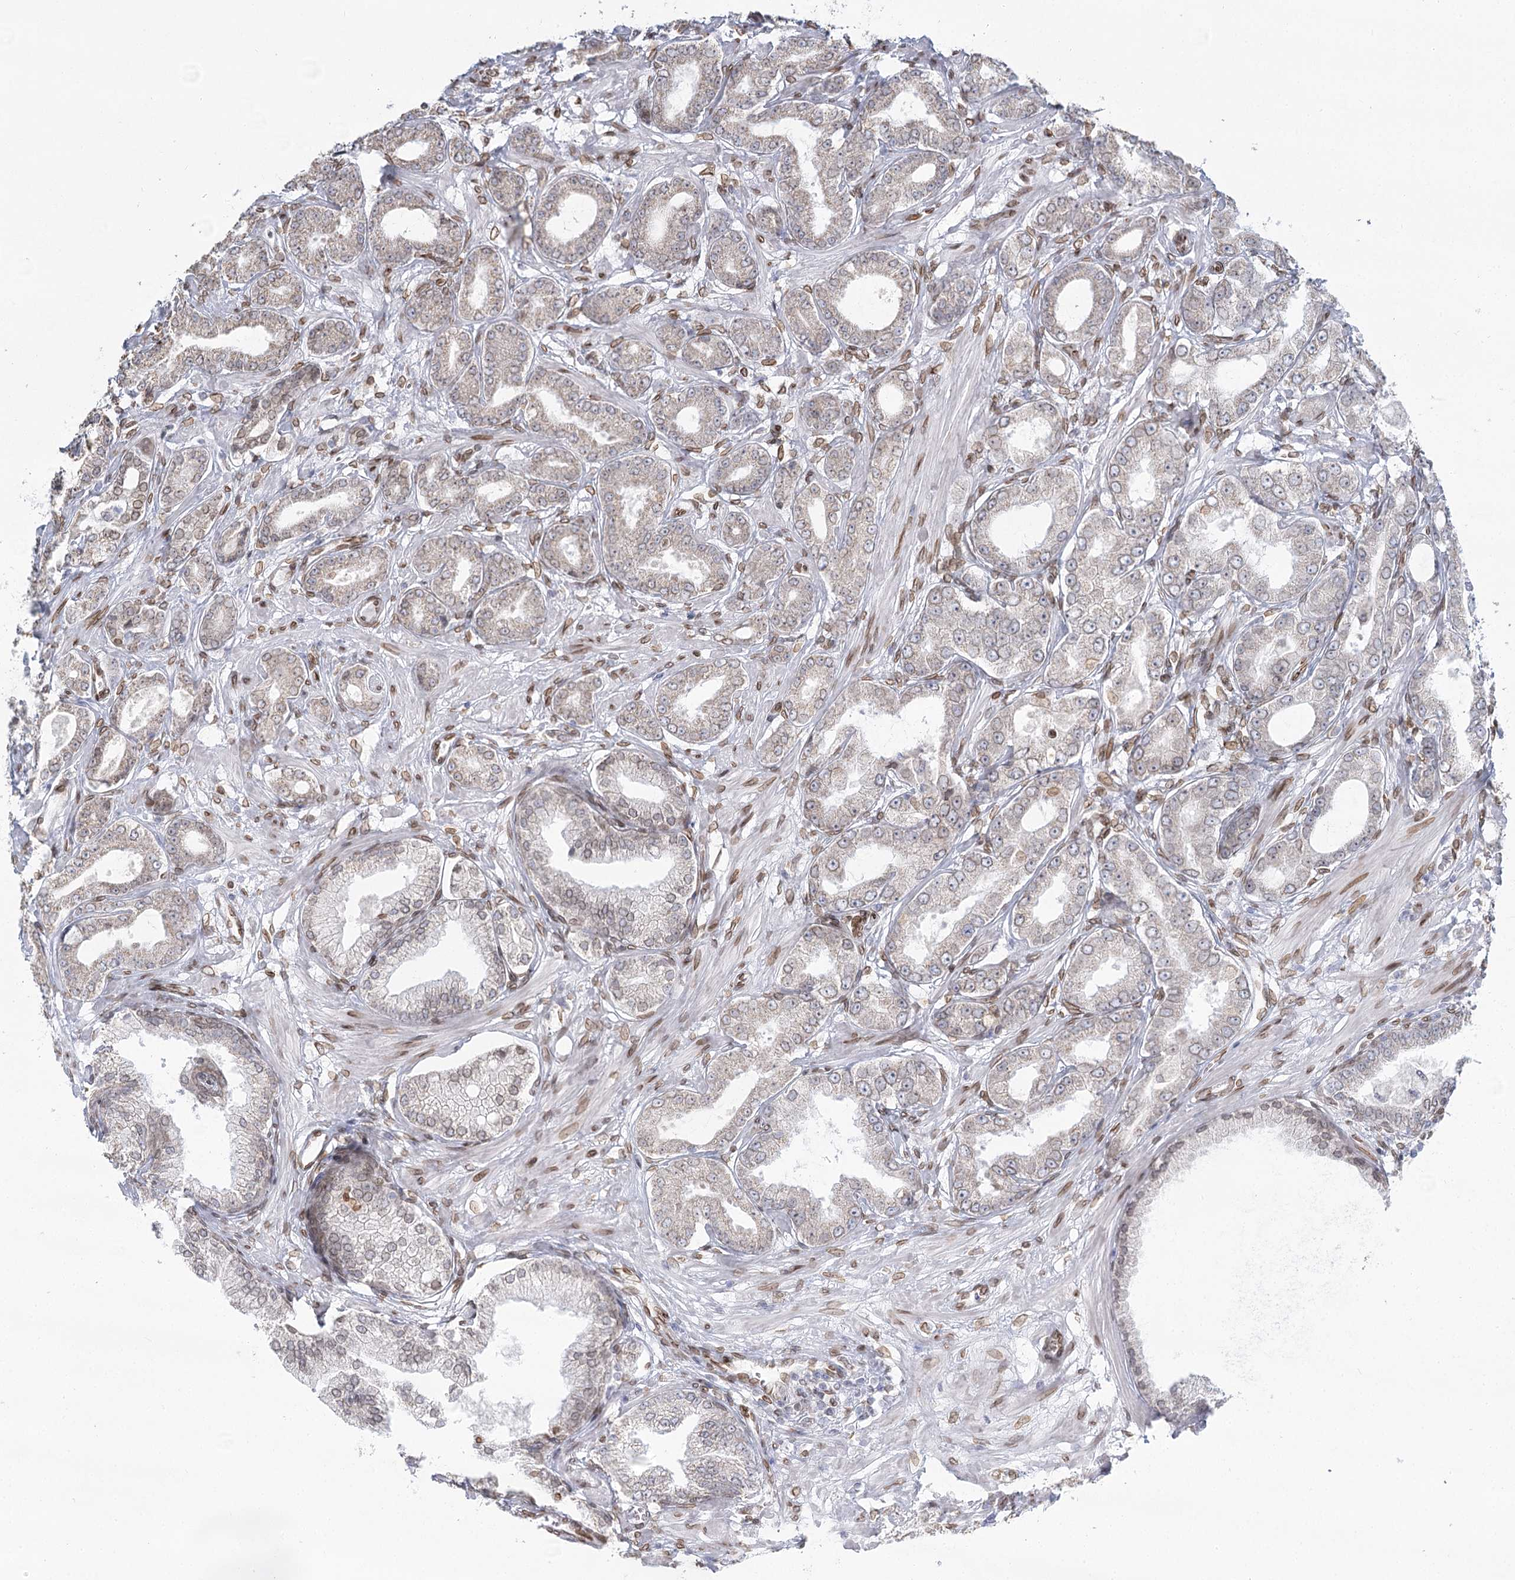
{"staining": {"intensity": "weak", "quantity": "<25%", "location": "cytoplasmic/membranous,nuclear"}, "tissue": "prostate cancer", "cell_type": "Tumor cells", "image_type": "cancer", "snomed": [{"axis": "morphology", "description": "Adenocarcinoma, Low grade"}, {"axis": "topography", "description": "Prostate"}], "caption": "An image of human low-grade adenocarcinoma (prostate) is negative for staining in tumor cells. The staining was performed using DAB (3,3'-diaminobenzidine) to visualize the protein expression in brown, while the nuclei were stained in blue with hematoxylin (Magnification: 20x).", "gene": "VWA5A", "patient": {"sex": "male", "age": 63}}